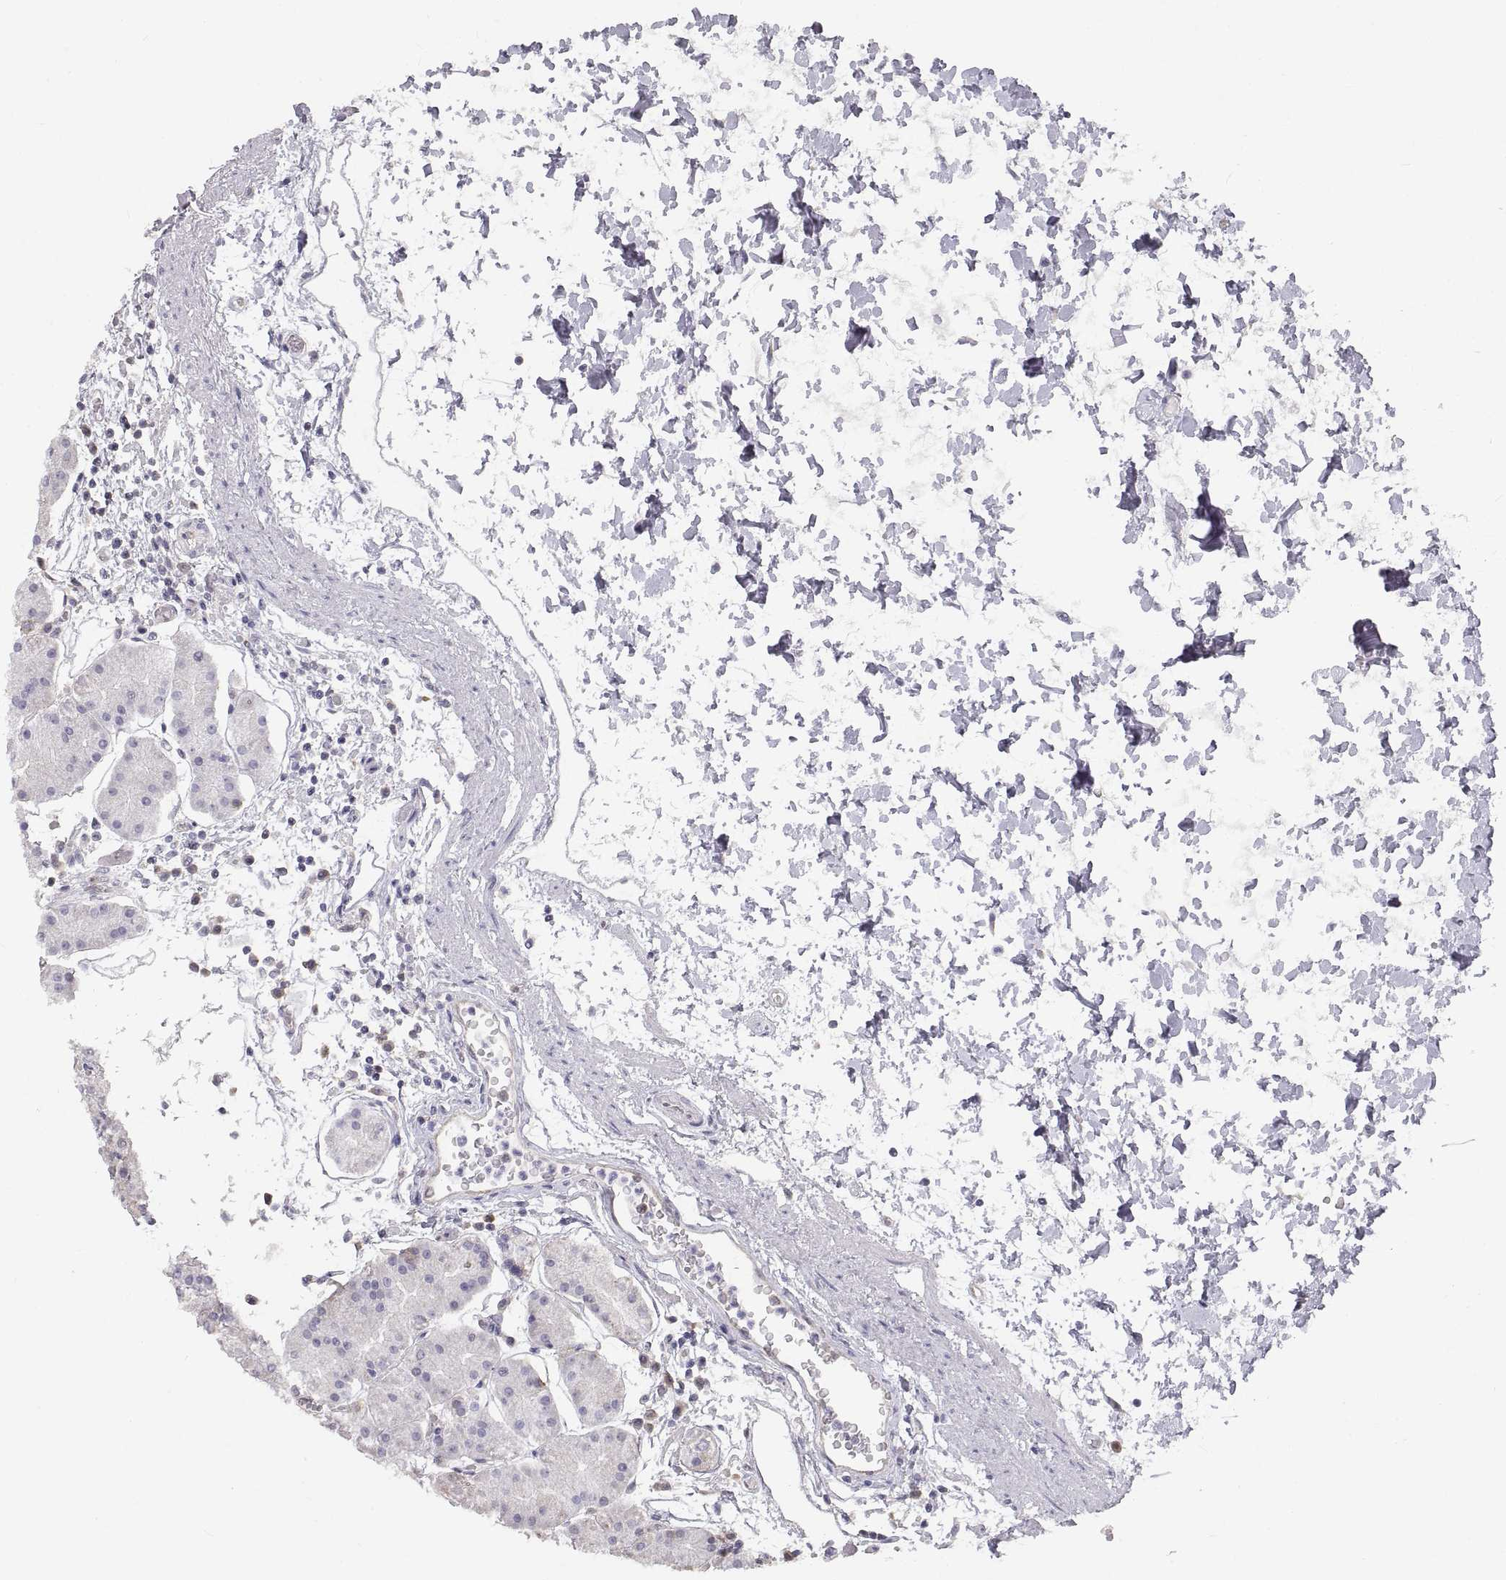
{"staining": {"intensity": "moderate", "quantity": "<25%", "location": "cytoplasmic/membranous"}, "tissue": "stomach", "cell_type": "Glandular cells", "image_type": "normal", "snomed": [{"axis": "morphology", "description": "Normal tissue, NOS"}, {"axis": "topography", "description": "Stomach"}], "caption": "The image exhibits staining of unremarkable stomach, revealing moderate cytoplasmic/membranous protein positivity (brown color) within glandular cells. (DAB IHC with brightfield microscopy, high magnification).", "gene": "HSP90AB1", "patient": {"sex": "male", "age": 54}}